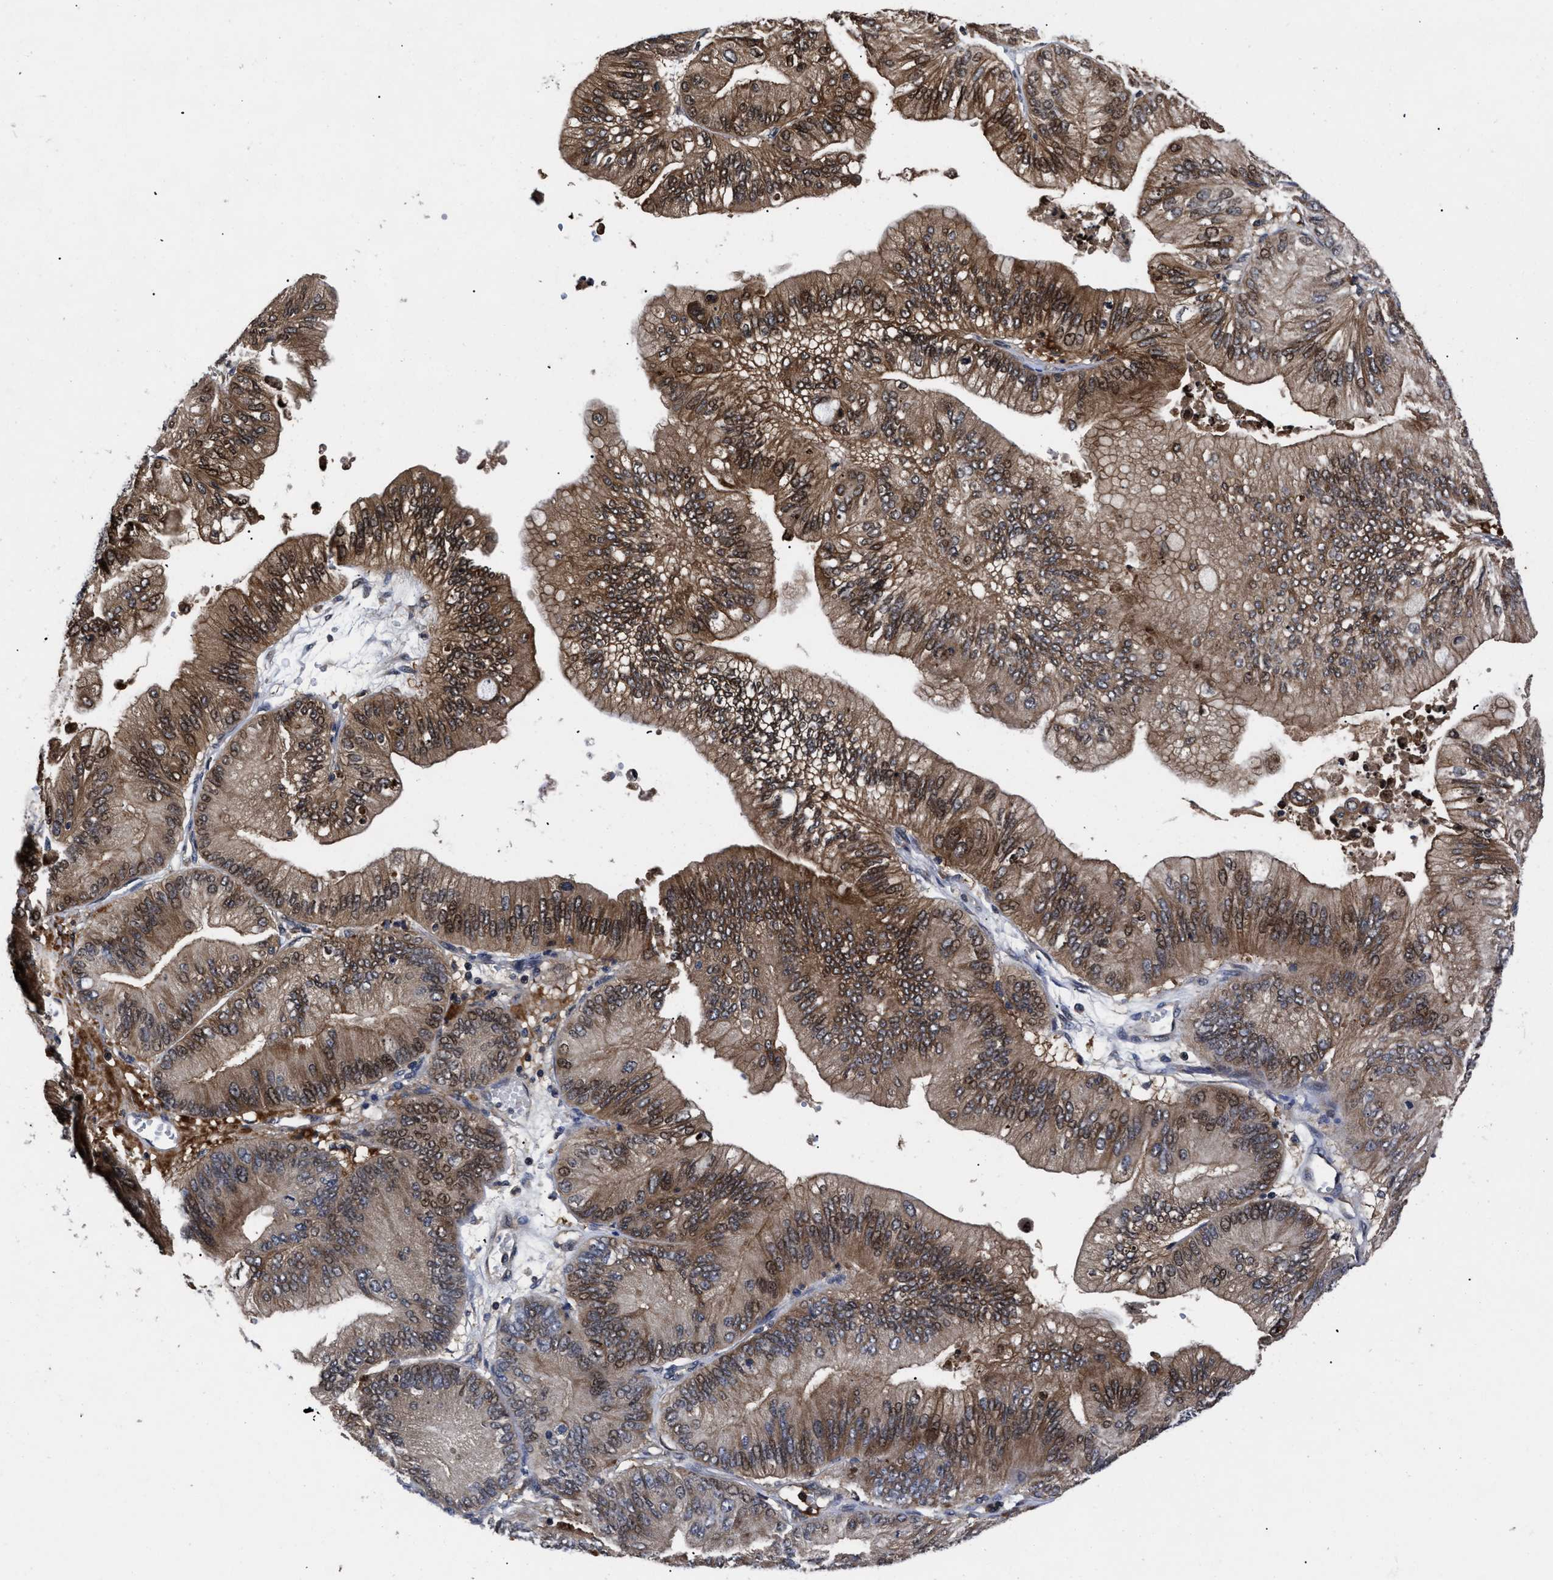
{"staining": {"intensity": "moderate", "quantity": ">75%", "location": "cytoplasmic/membranous,nuclear"}, "tissue": "ovarian cancer", "cell_type": "Tumor cells", "image_type": "cancer", "snomed": [{"axis": "morphology", "description": "Cystadenocarcinoma, mucinous, NOS"}, {"axis": "topography", "description": "Ovary"}], "caption": "This photomicrograph displays ovarian mucinous cystadenocarcinoma stained with immunohistochemistry (IHC) to label a protein in brown. The cytoplasmic/membranous and nuclear of tumor cells show moderate positivity for the protein. Nuclei are counter-stained blue.", "gene": "FAM200A", "patient": {"sex": "female", "age": 61}}